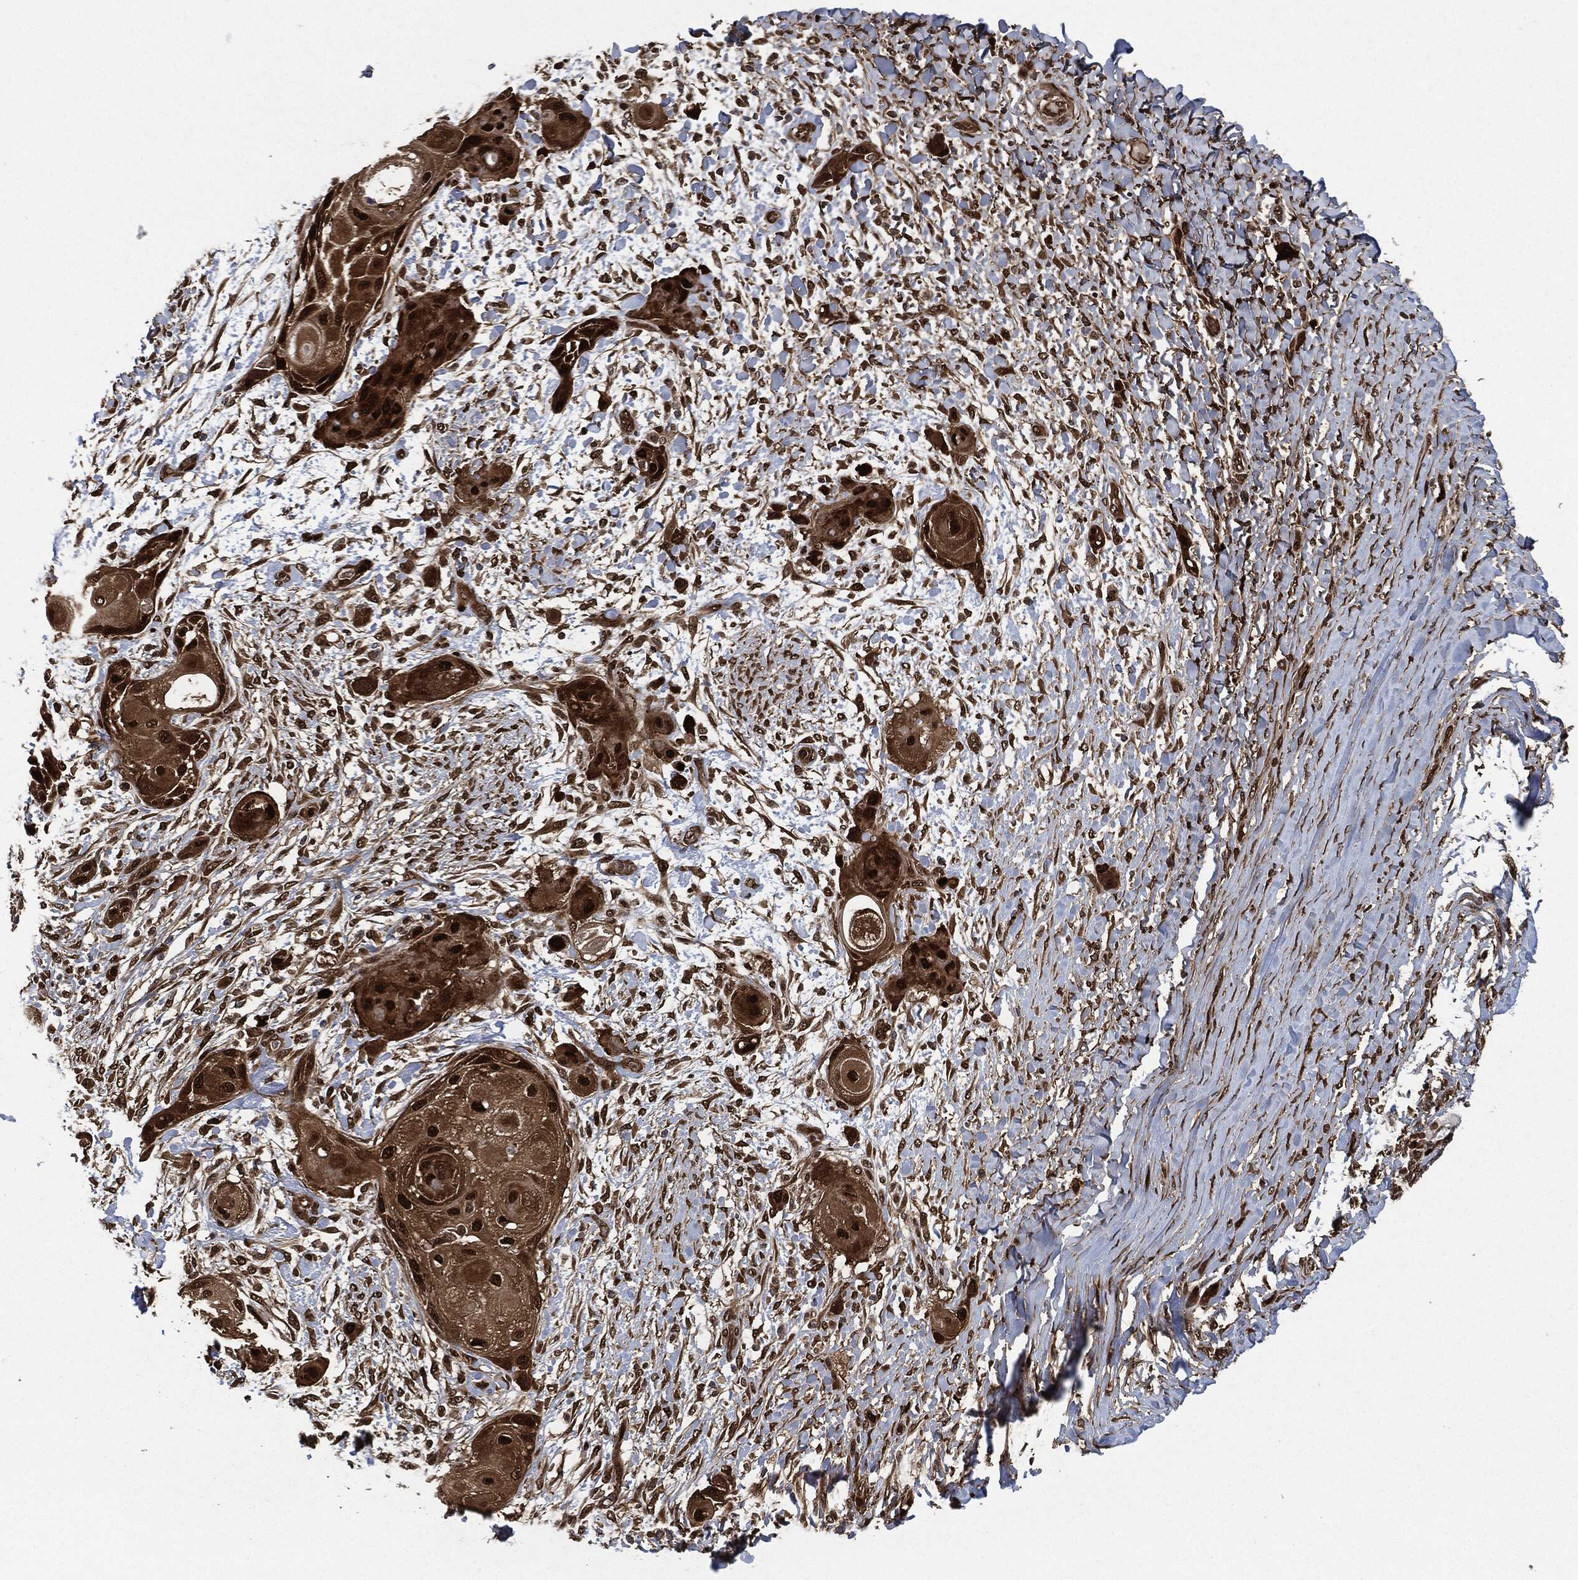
{"staining": {"intensity": "strong", "quantity": ">75%", "location": "cytoplasmic/membranous,nuclear"}, "tissue": "skin cancer", "cell_type": "Tumor cells", "image_type": "cancer", "snomed": [{"axis": "morphology", "description": "Squamous cell carcinoma, NOS"}, {"axis": "topography", "description": "Skin"}], "caption": "A brown stain highlights strong cytoplasmic/membranous and nuclear positivity of a protein in human skin cancer (squamous cell carcinoma) tumor cells.", "gene": "DCTN1", "patient": {"sex": "male", "age": 62}}